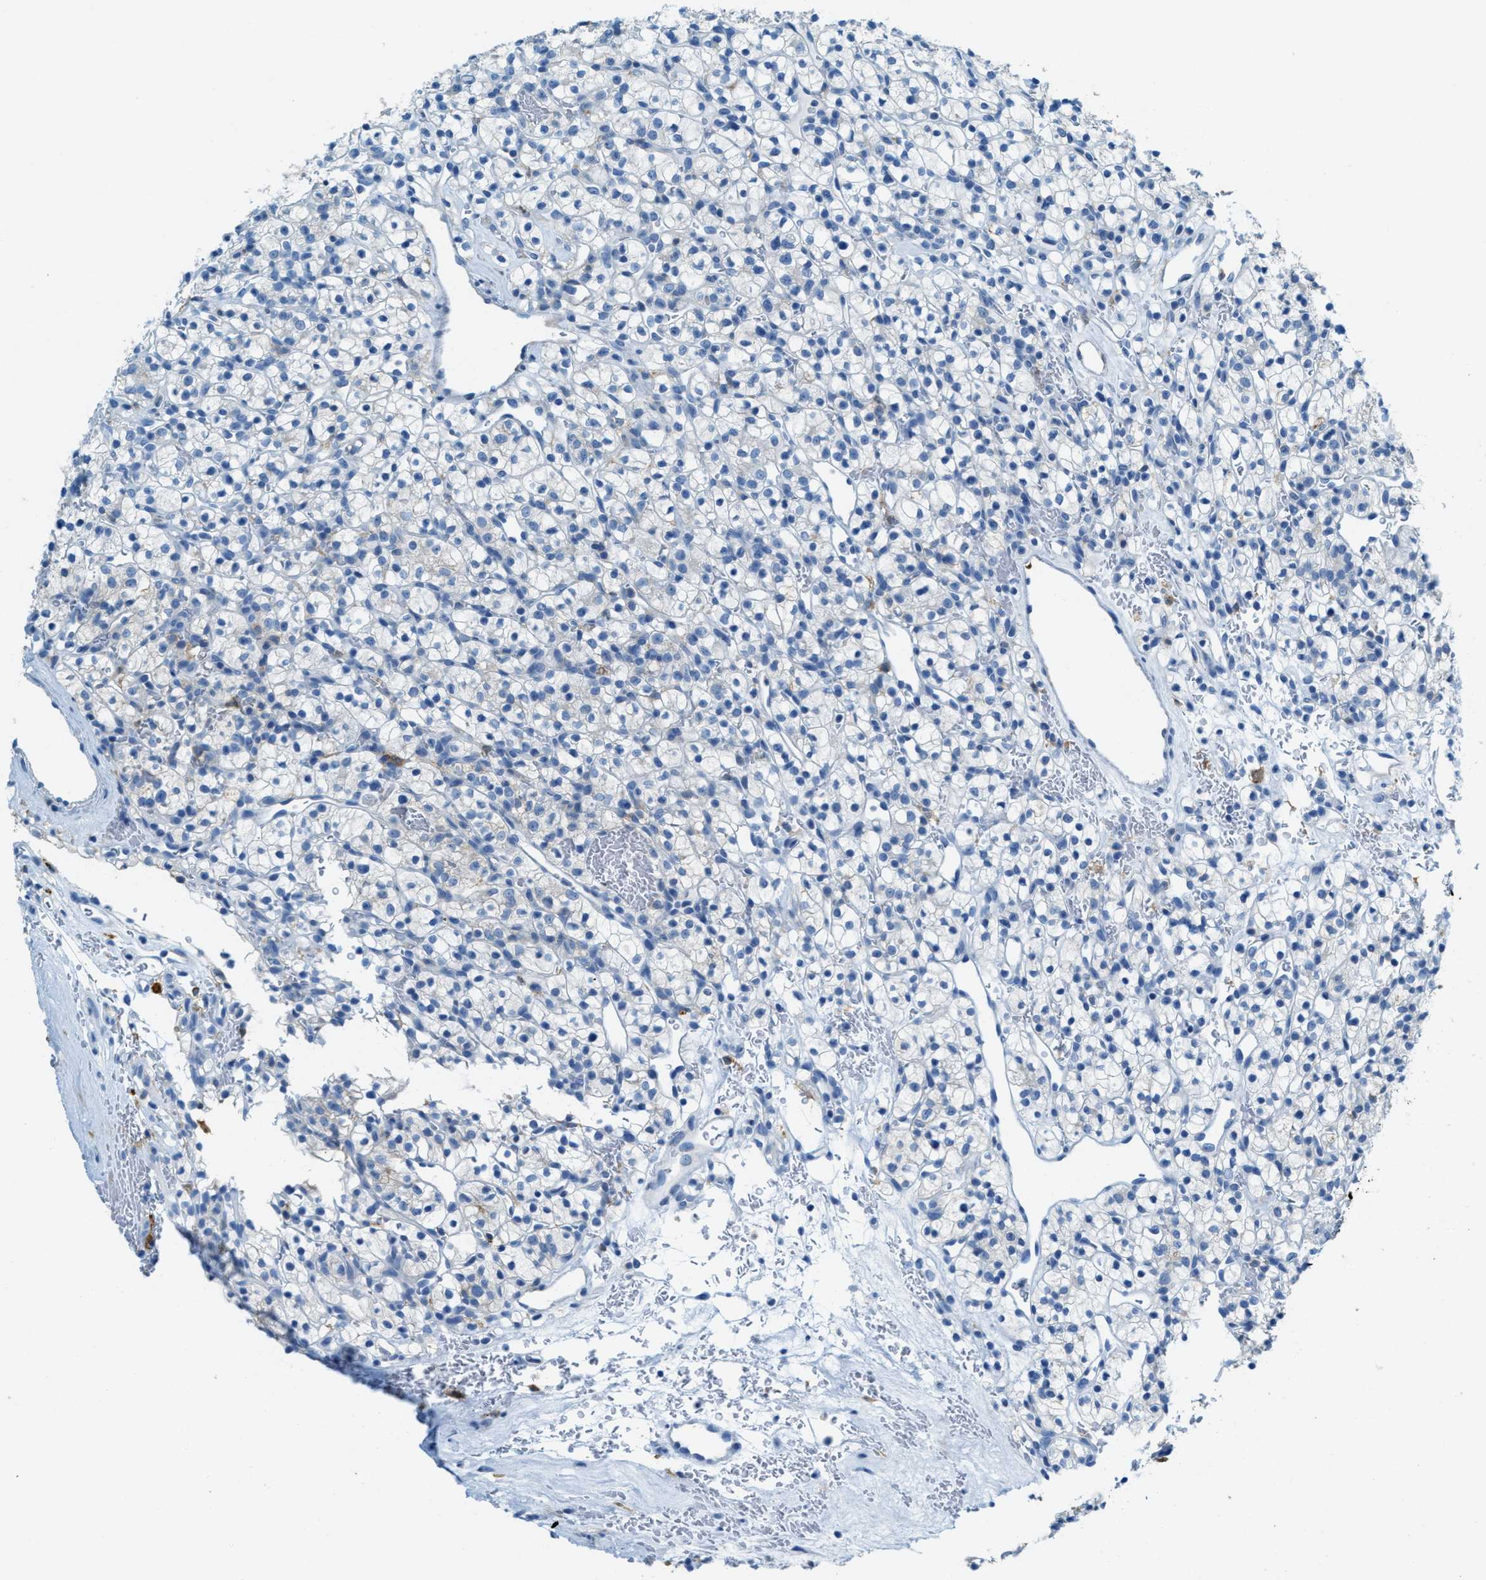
{"staining": {"intensity": "negative", "quantity": "none", "location": "none"}, "tissue": "renal cancer", "cell_type": "Tumor cells", "image_type": "cancer", "snomed": [{"axis": "morphology", "description": "Adenocarcinoma, NOS"}, {"axis": "topography", "description": "Kidney"}], "caption": "The immunohistochemistry histopathology image has no significant staining in tumor cells of renal cancer tissue.", "gene": "MATCAP2", "patient": {"sex": "female", "age": 57}}